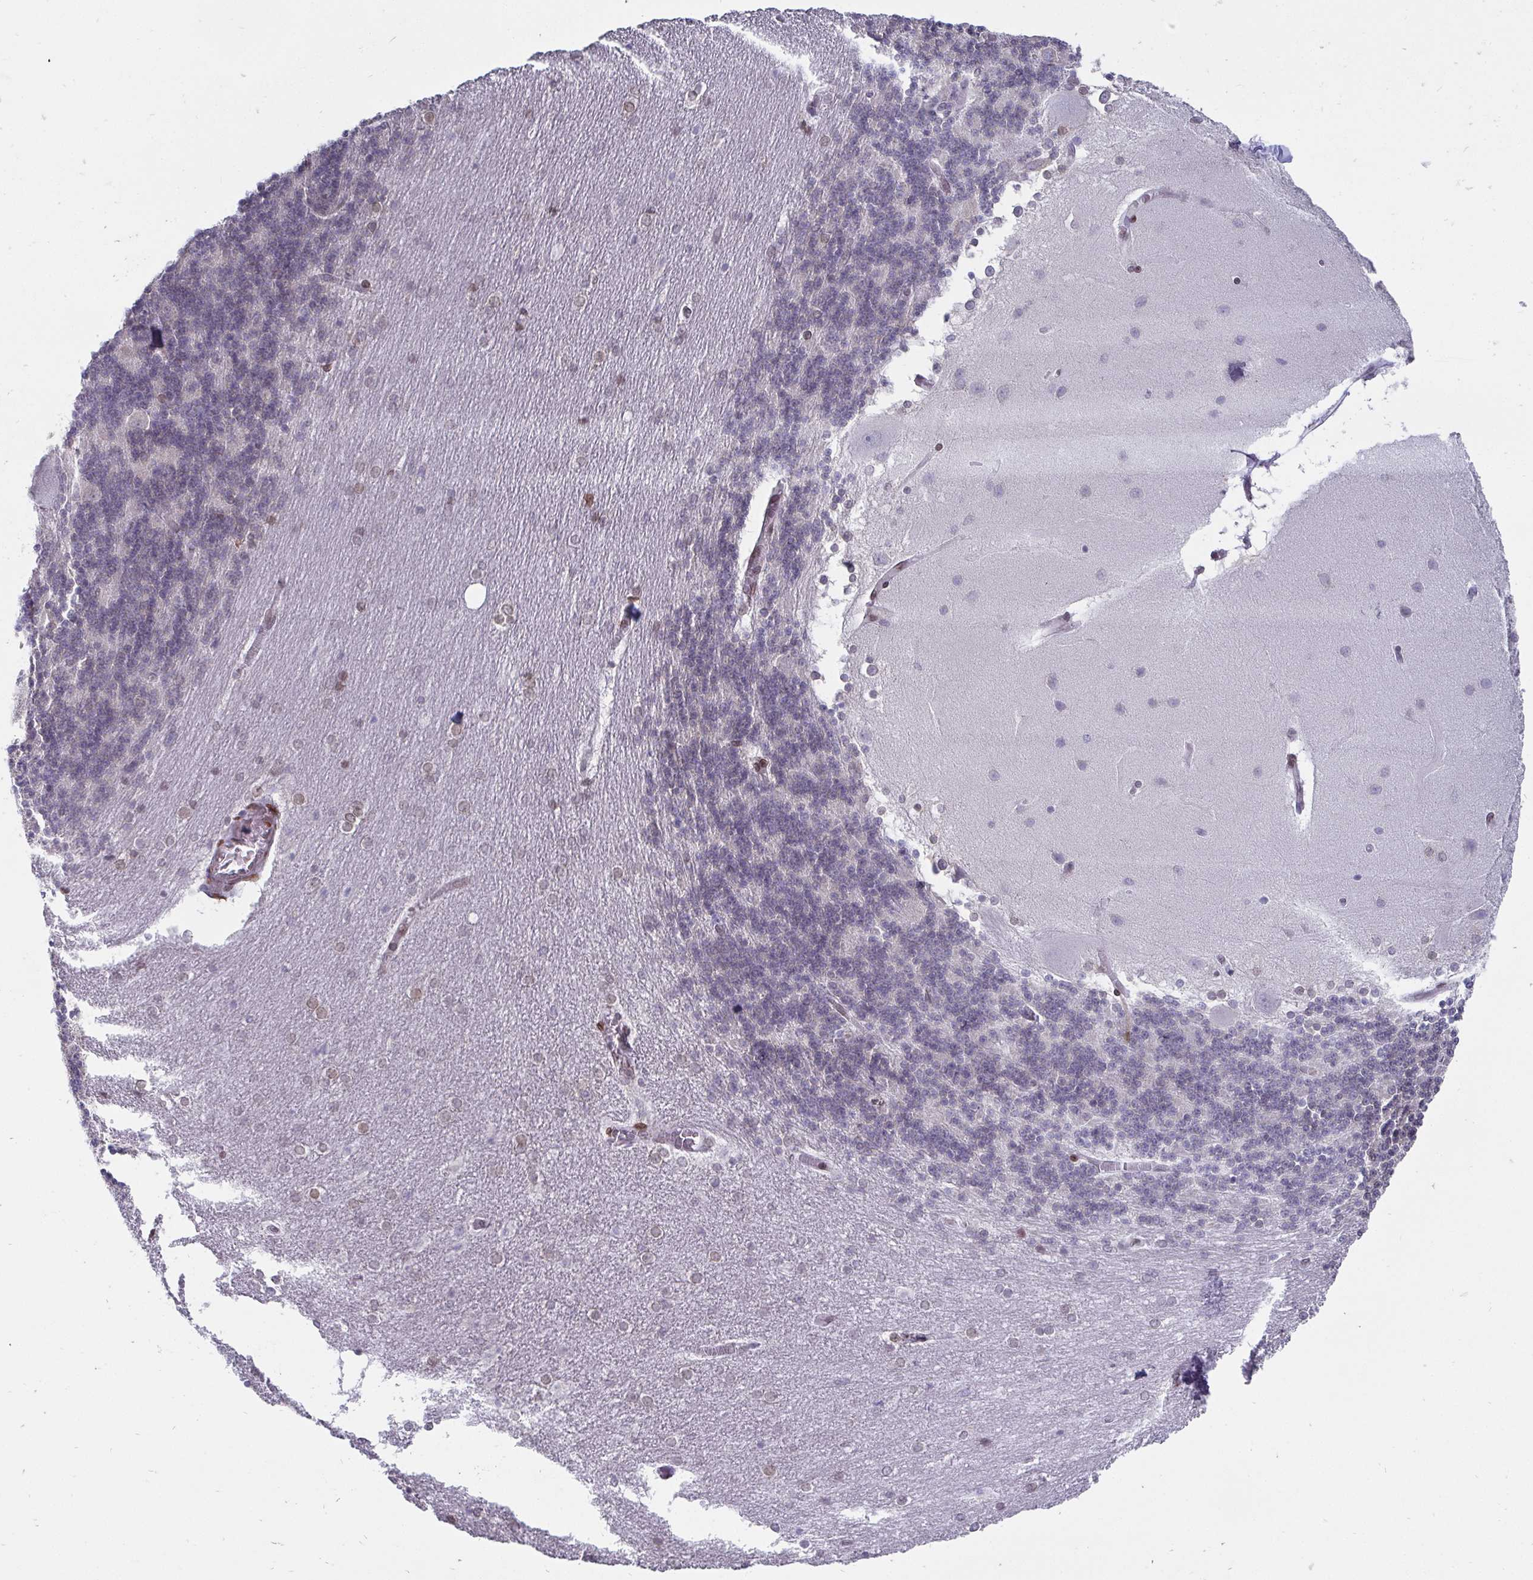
{"staining": {"intensity": "negative", "quantity": "none", "location": "none"}, "tissue": "cerebellum", "cell_type": "Cells in granular layer", "image_type": "normal", "snomed": [{"axis": "morphology", "description": "Normal tissue, NOS"}, {"axis": "topography", "description": "Cerebellum"}], "caption": "Immunohistochemistry (IHC) of unremarkable human cerebellum shows no staining in cells in granular layer.", "gene": "EMD", "patient": {"sex": "female", "age": 54}}